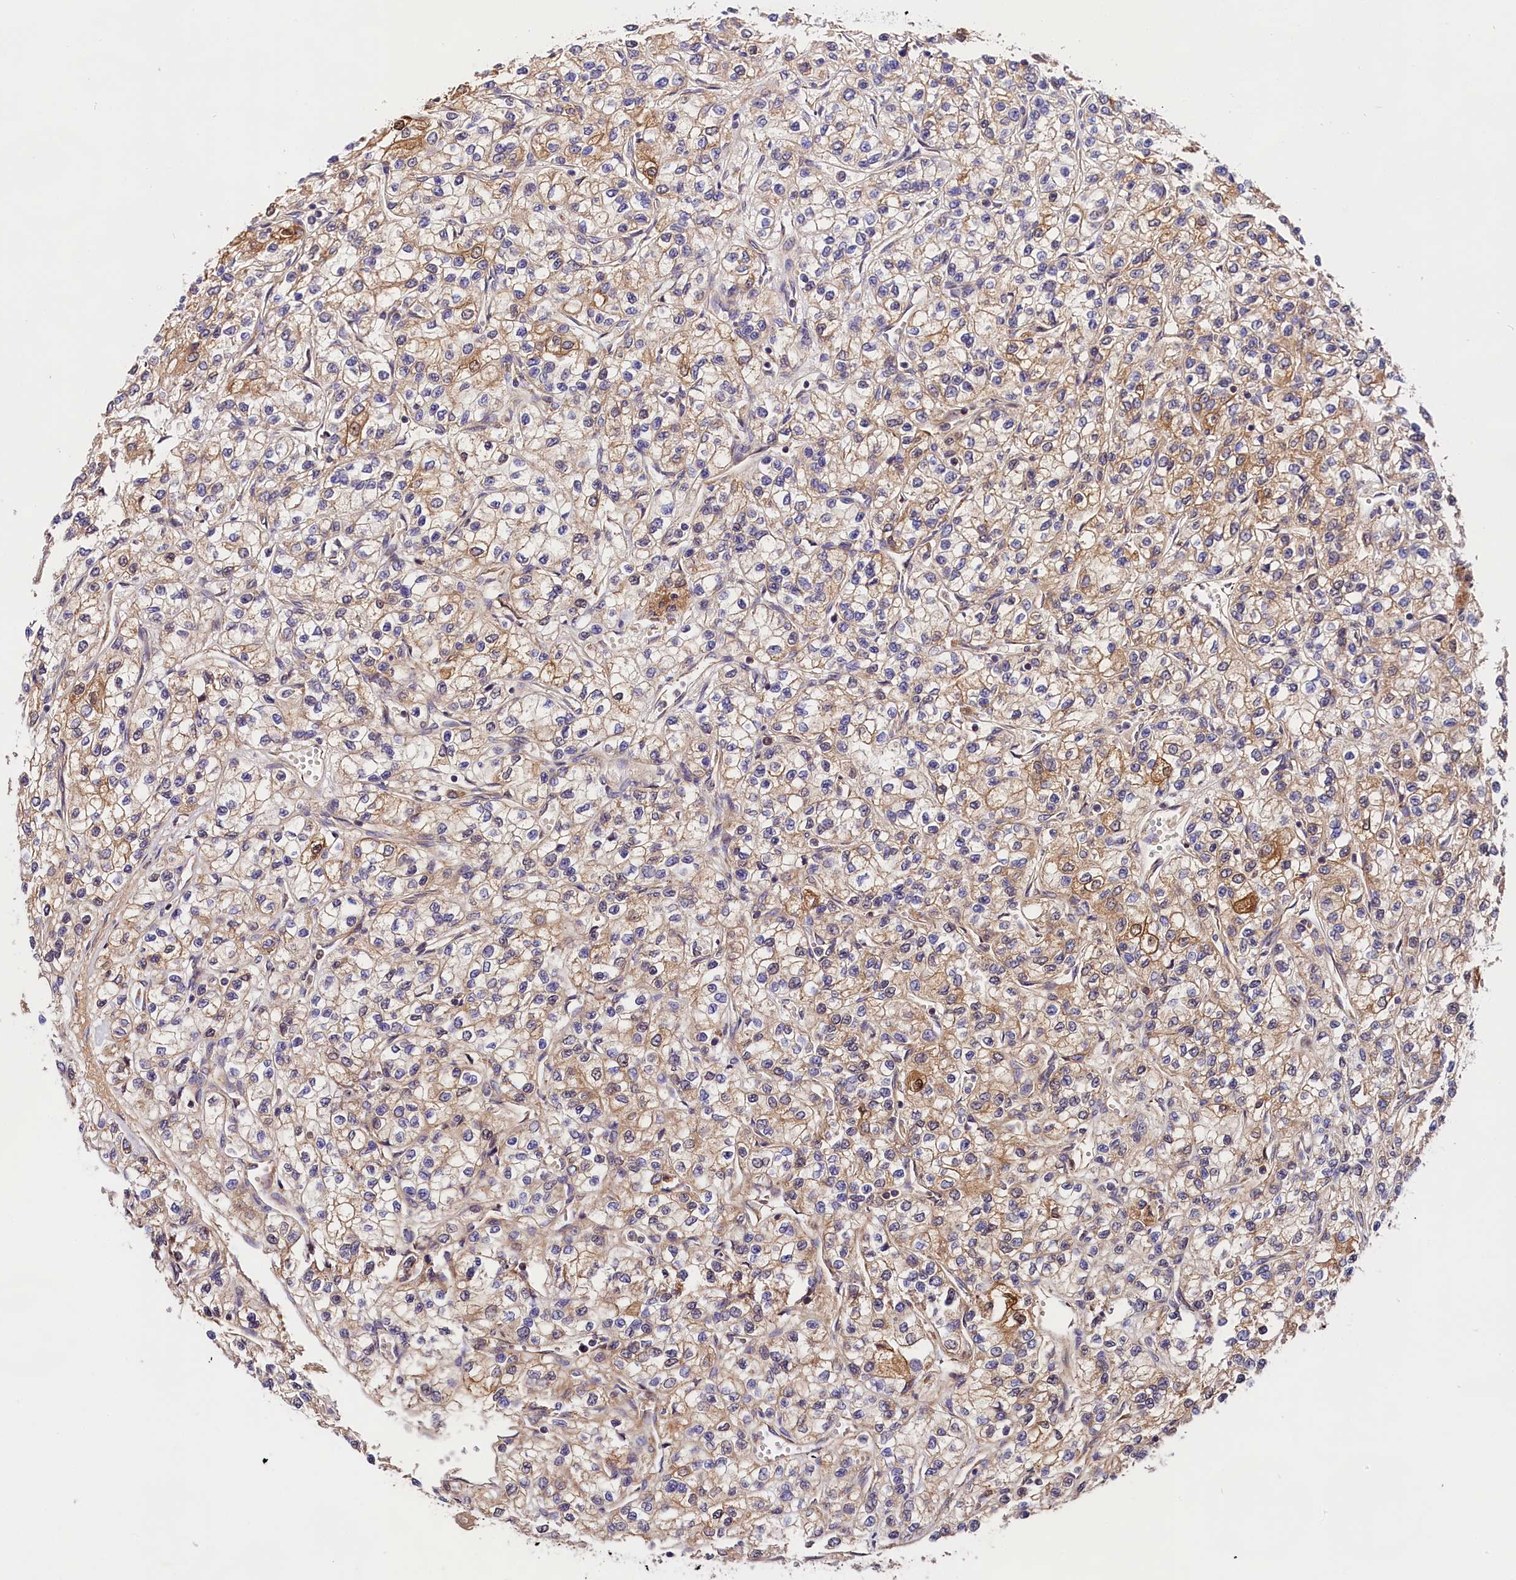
{"staining": {"intensity": "weak", "quantity": "25%-75%", "location": "cytoplasmic/membranous"}, "tissue": "renal cancer", "cell_type": "Tumor cells", "image_type": "cancer", "snomed": [{"axis": "morphology", "description": "Adenocarcinoma, NOS"}, {"axis": "topography", "description": "Kidney"}], "caption": "Immunohistochemistry (IHC) histopathology image of human renal adenocarcinoma stained for a protein (brown), which reveals low levels of weak cytoplasmic/membranous expression in about 25%-75% of tumor cells.", "gene": "SPG11", "patient": {"sex": "male", "age": 80}}